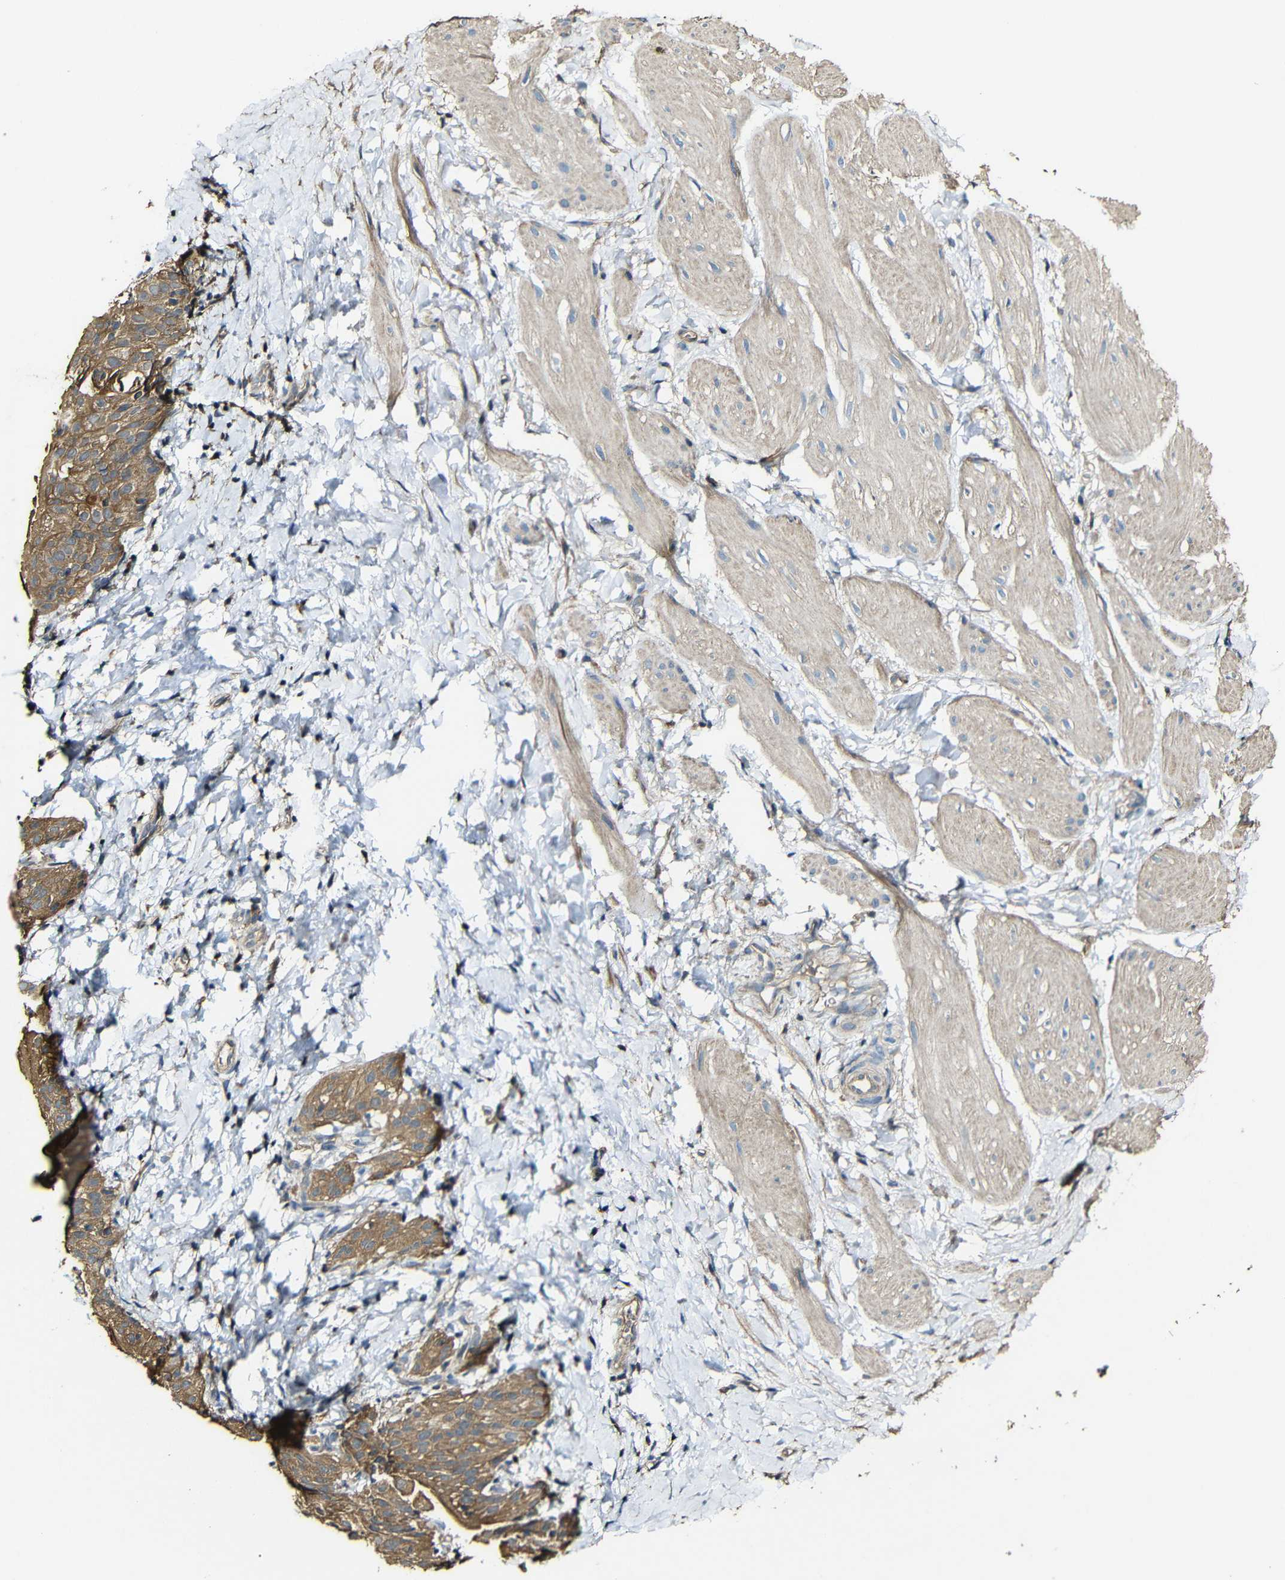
{"staining": {"intensity": "weak", "quantity": ">75%", "location": "cytoplasmic/membranous"}, "tissue": "smooth muscle", "cell_type": "Smooth muscle cells", "image_type": "normal", "snomed": [{"axis": "morphology", "description": "Normal tissue, NOS"}, {"axis": "topography", "description": "Smooth muscle"}], "caption": "DAB (3,3'-diaminobenzidine) immunohistochemical staining of normal smooth muscle shows weak cytoplasmic/membranous protein staining in approximately >75% of smooth muscle cells.", "gene": "CASP8", "patient": {"sex": "male", "age": 16}}